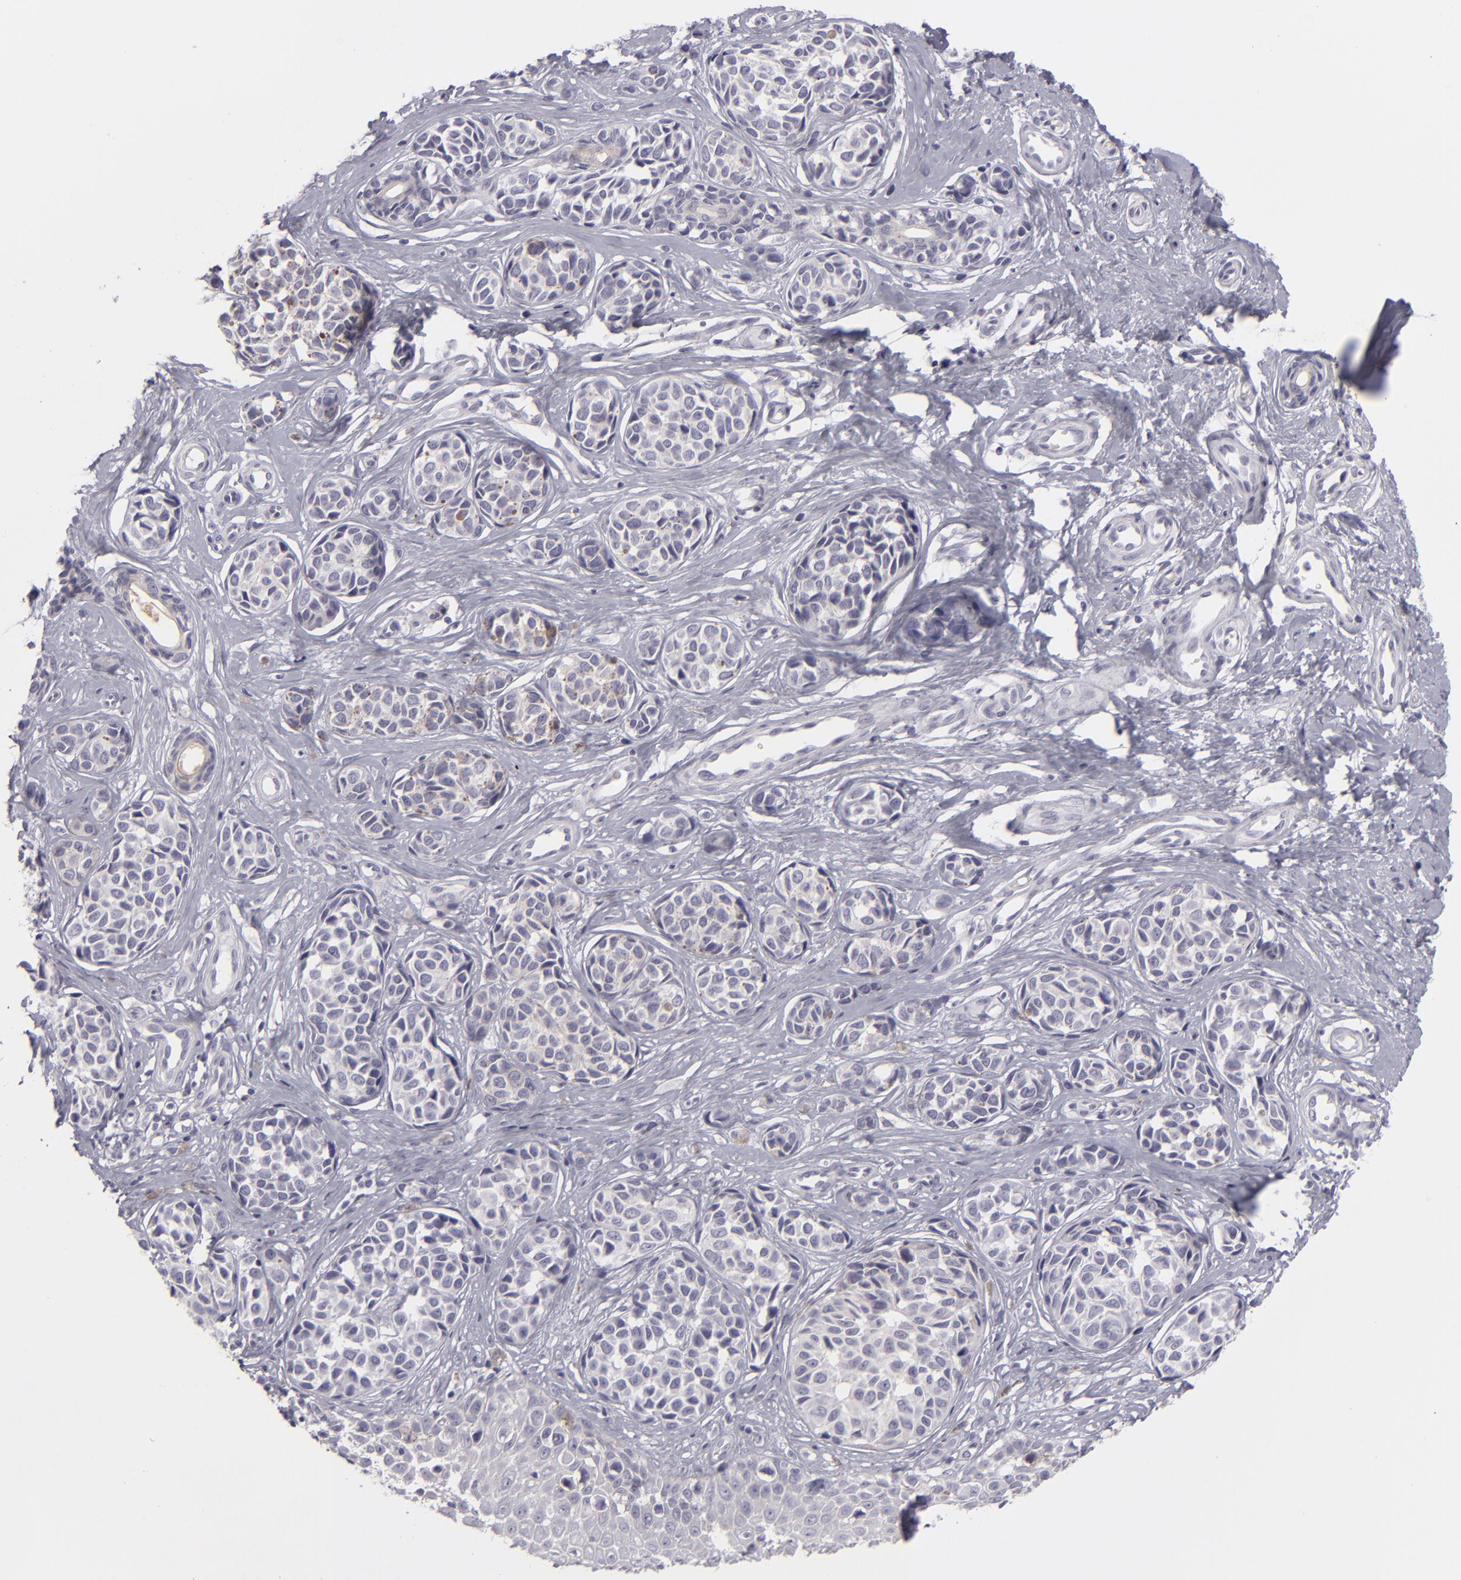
{"staining": {"intensity": "weak", "quantity": "25%-75%", "location": "cytoplasmic/membranous"}, "tissue": "melanoma", "cell_type": "Tumor cells", "image_type": "cancer", "snomed": [{"axis": "morphology", "description": "Malignant melanoma, NOS"}, {"axis": "topography", "description": "Skin"}], "caption": "IHC photomicrograph of melanoma stained for a protein (brown), which shows low levels of weak cytoplasmic/membranous staining in approximately 25%-75% of tumor cells.", "gene": "DLG4", "patient": {"sex": "male", "age": 79}}